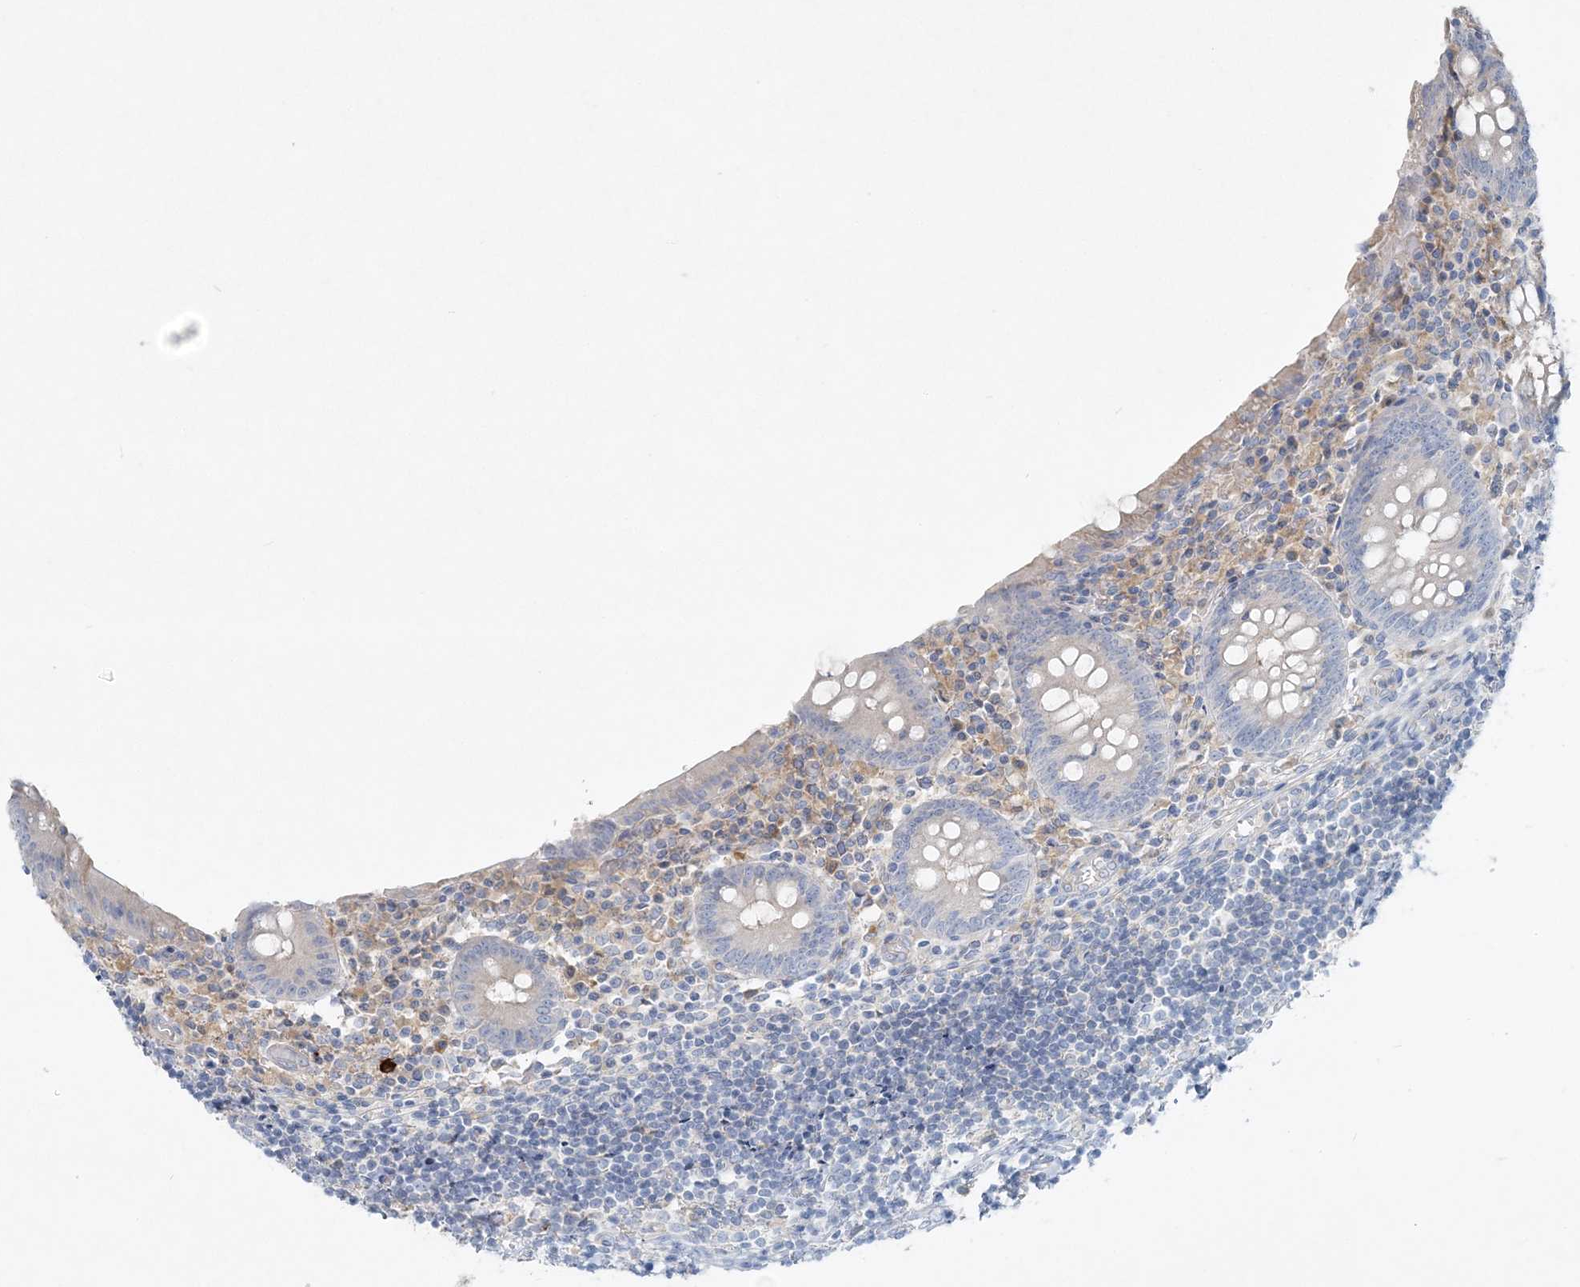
{"staining": {"intensity": "negative", "quantity": "none", "location": "none"}, "tissue": "appendix", "cell_type": "Glandular cells", "image_type": "normal", "snomed": [{"axis": "morphology", "description": "Normal tissue, NOS"}, {"axis": "topography", "description": "Appendix"}], "caption": "DAB (3,3'-diaminobenzidine) immunohistochemical staining of benign human appendix reveals no significant staining in glandular cells. (DAB immunohistochemistry (IHC) with hematoxylin counter stain).", "gene": "ATP11A", "patient": {"sex": "female", "age": 17}}